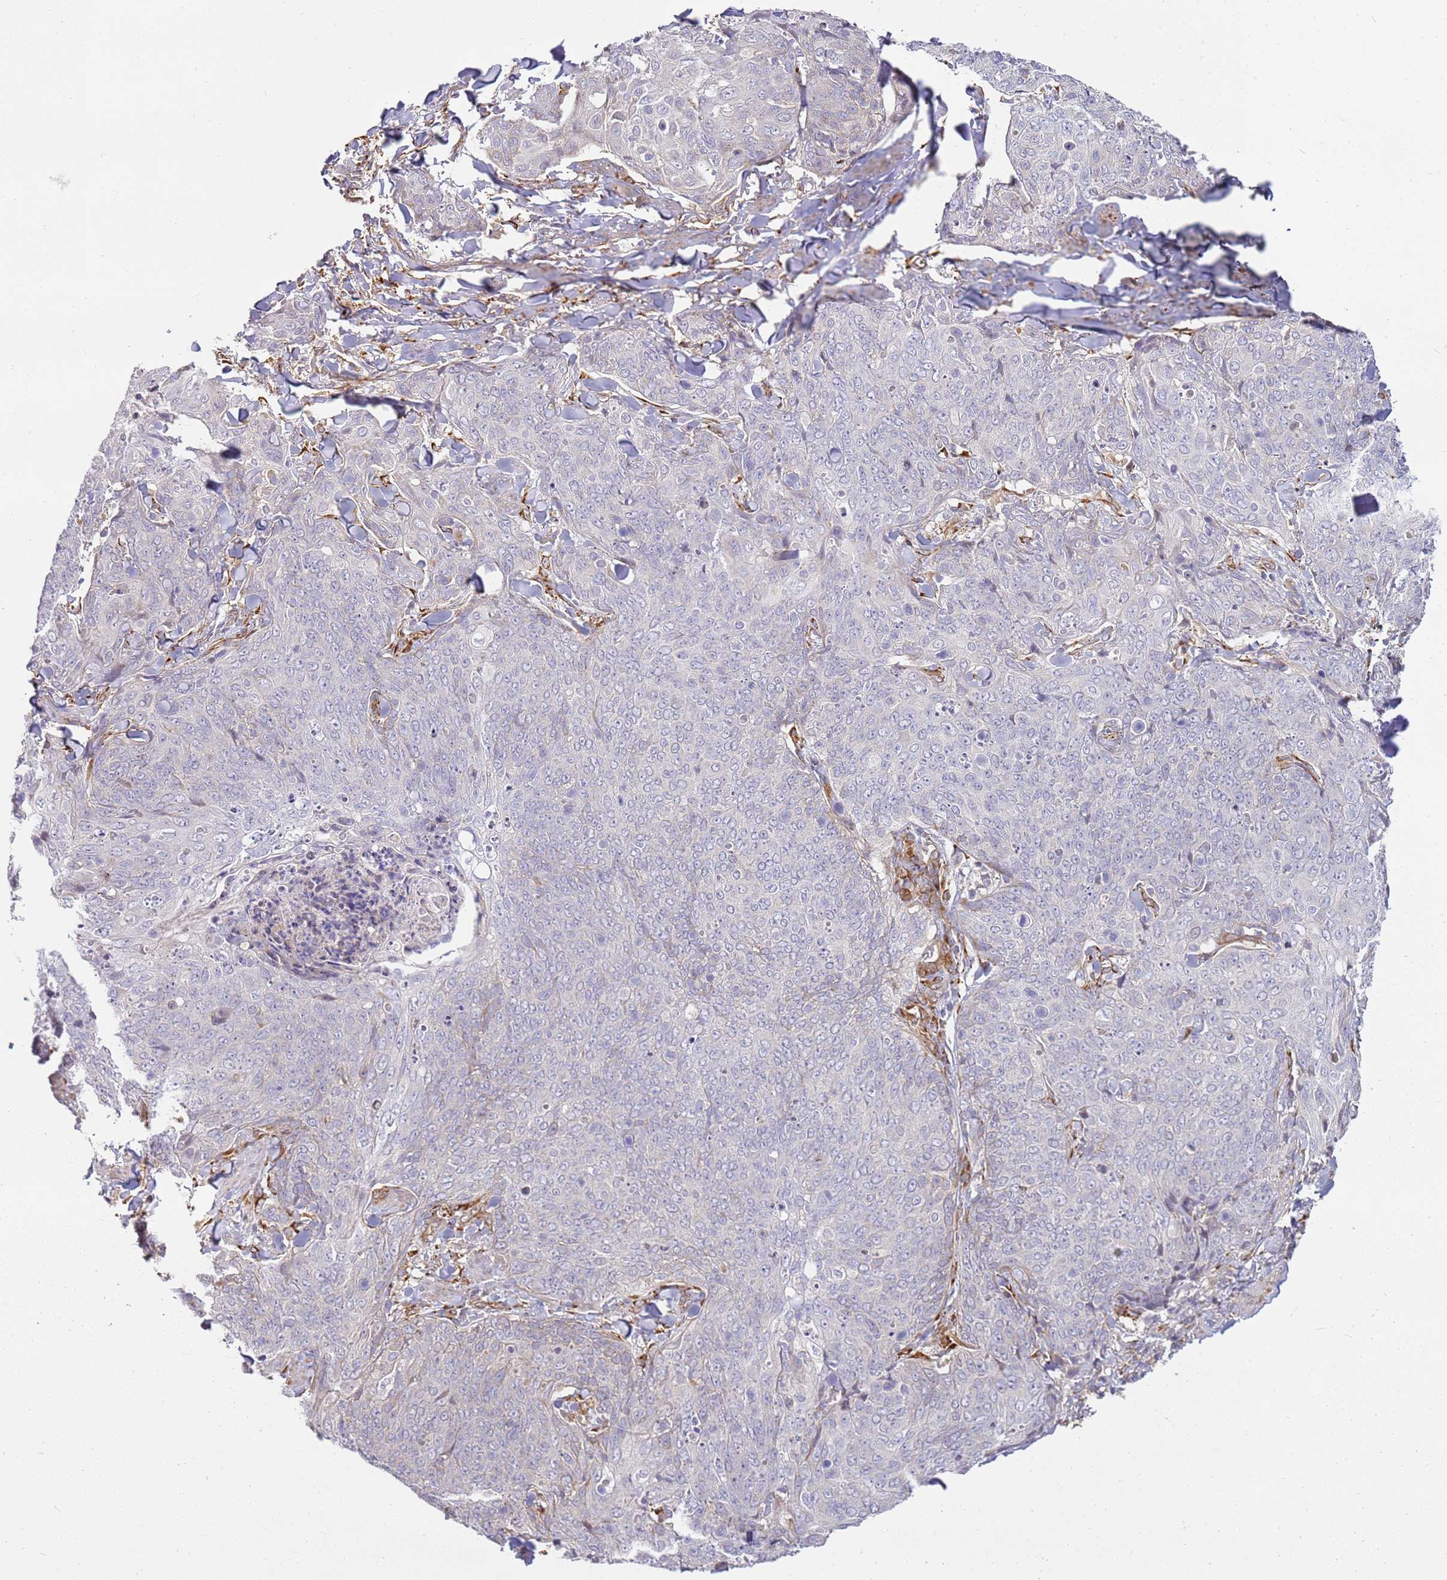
{"staining": {"intensity": "negative", "quantity": "none", "location": "none"}, "tissue": "skin cancer", "cell_type": "Tumor cells", "image_type": "cancer", "snomed": [{"axis": "morphology", "description": "Squamous cell carcinoma, NOS"}, {"axis": "topography", "description": "Skin"}, {"axis": "topography", "description": "Vulva"}], "caption": "Tumor cells are negative for brown protein staining in skin cancer (squamous cell carcinoma). (Brightfield microscopy of DAB immunohistochemistry at high magnification).", "gene": "GRAP", "patient": {"sex": "female", "age": 85}}